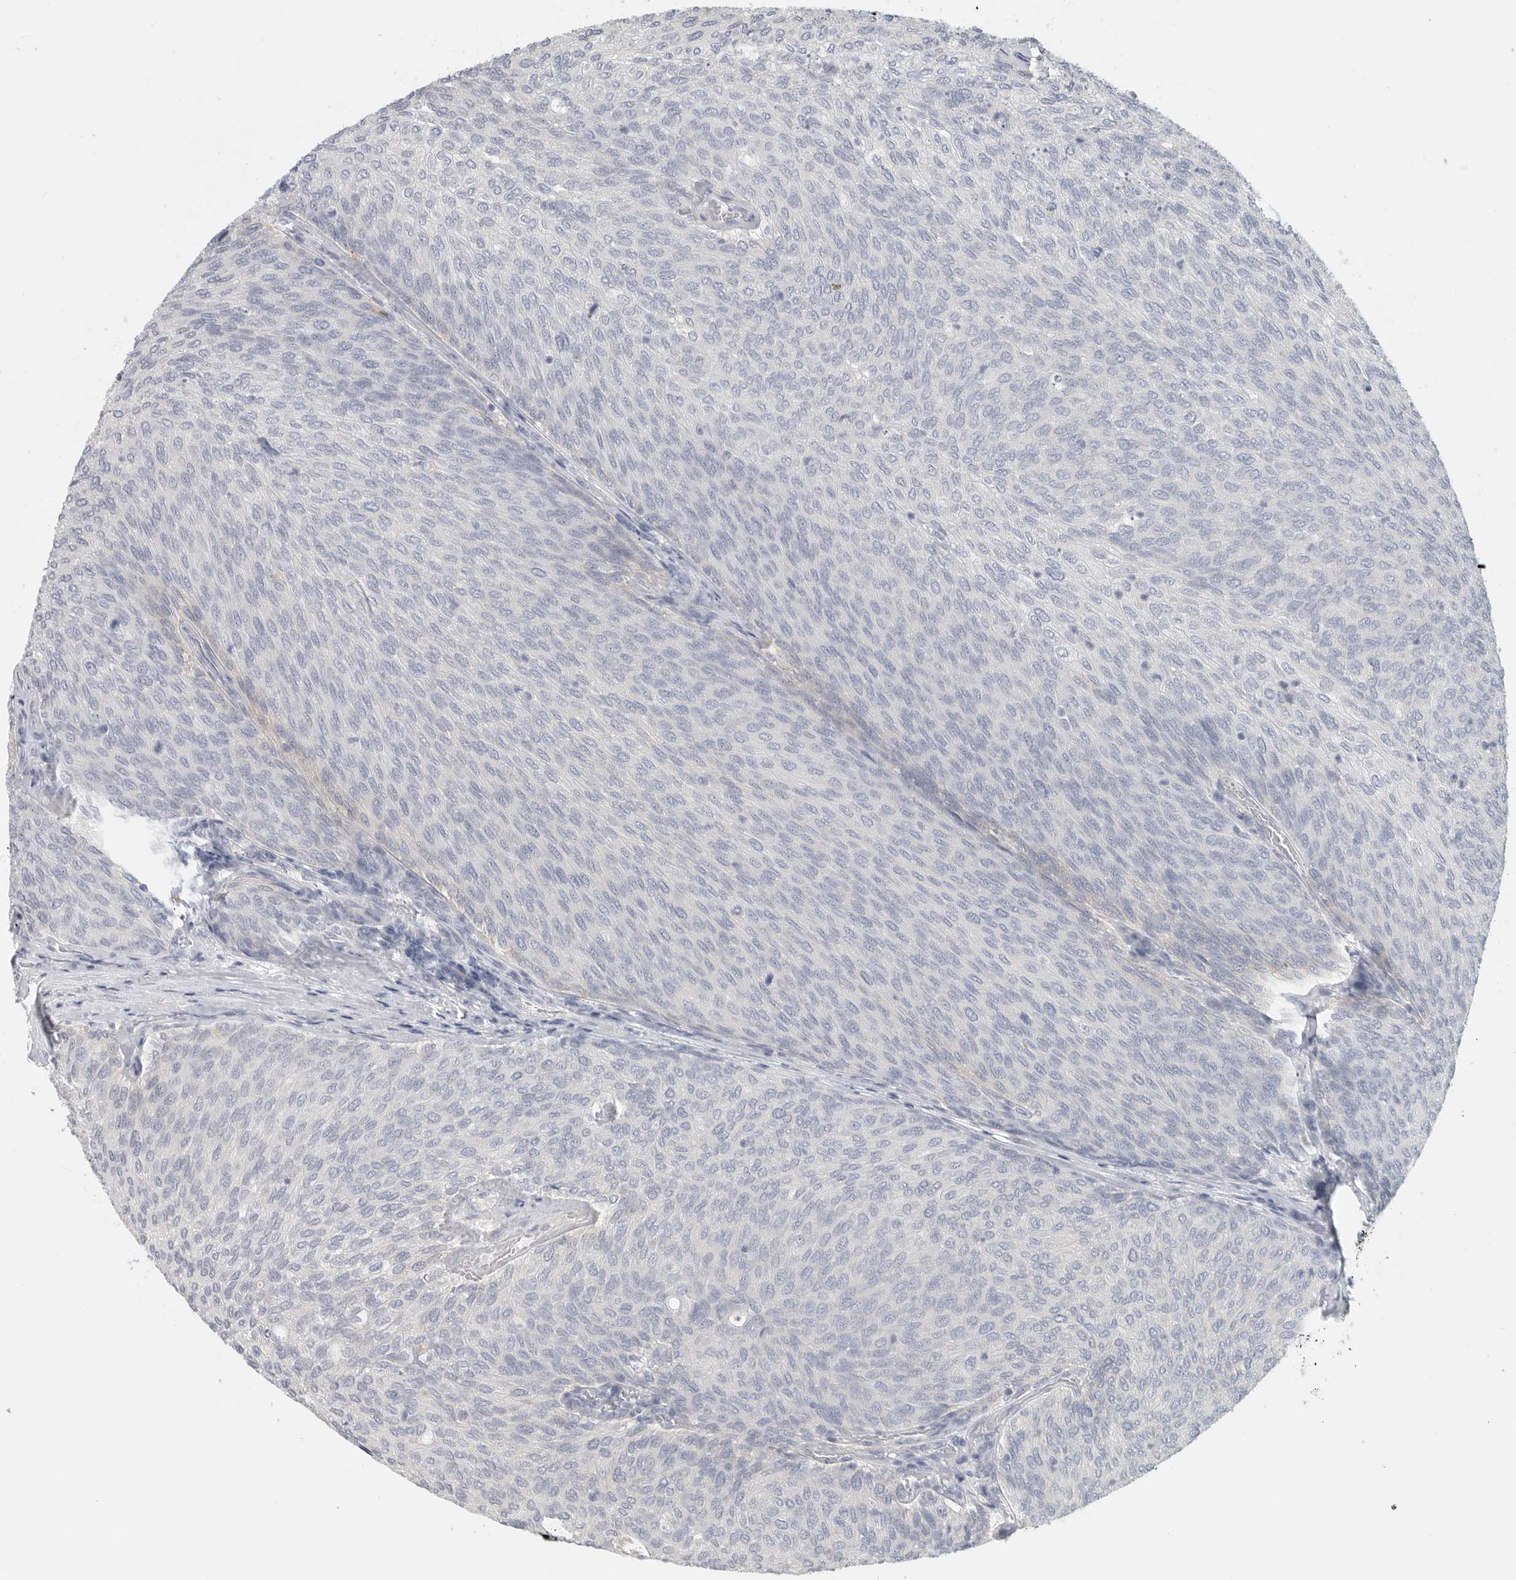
{"staining": {"intensity": "negative", "quantity": "none", "location": "none"}, "tissue": "urothelial cancer", "cell_type": "Tumor cells", "image_type": "cancer", "snomed": [{"axis": "morphology", "description": "Urothelial carcinoma, Low grade"}, {"axis": "topography", "description": "Urinary bladder"}], "caption": "Photomicrograph shows no significant protein staining in tumor cells of urothelial cancer.", "gene": "PAM", "patient": {"sex": "female", "age": 79}}